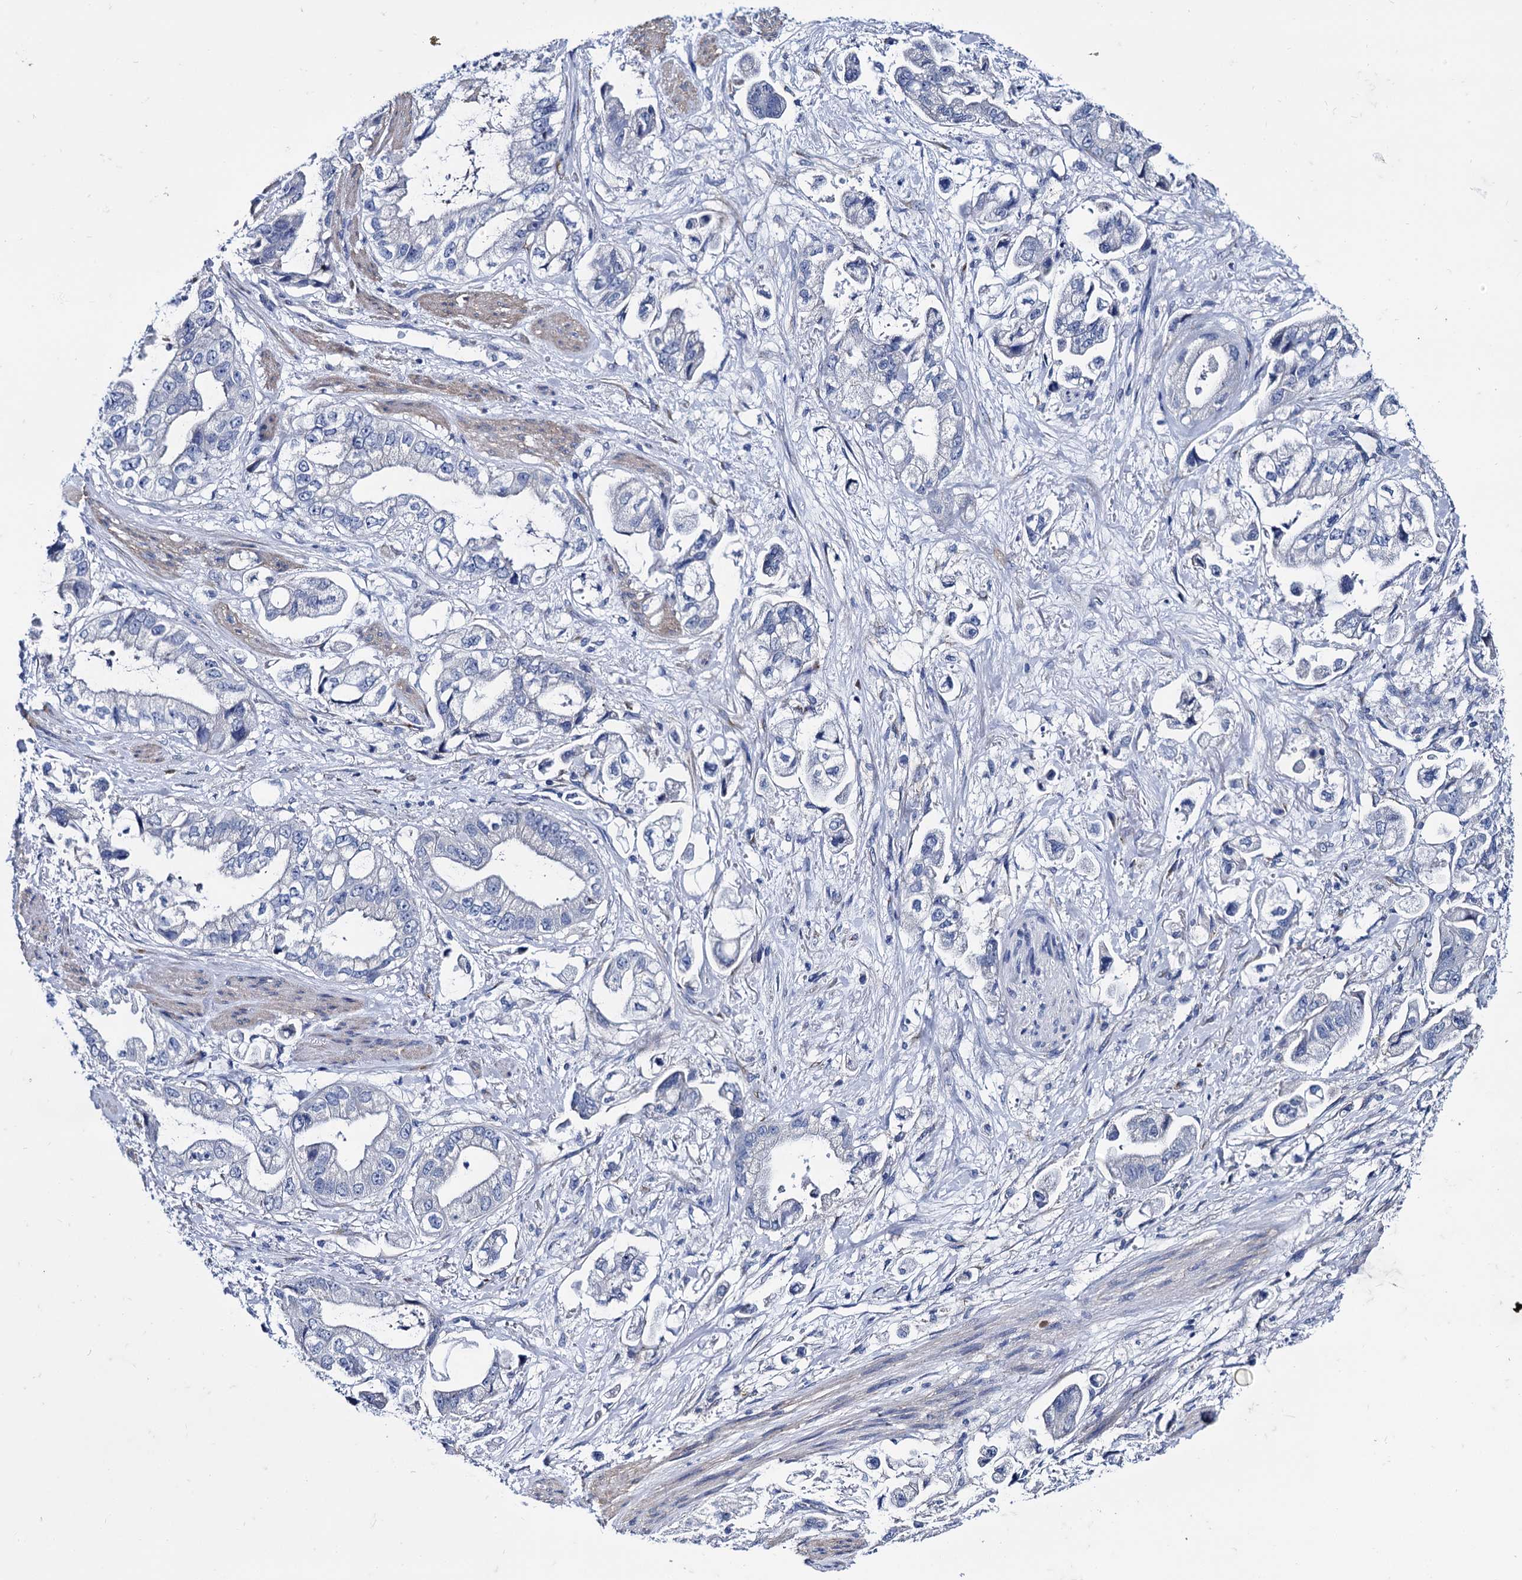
{"staining": {"intensity": "negative", "quantity": "none", "location": "none"}, "tissue": "stomach cancer", "cell_type": "Tumor cells", "image_type": "cancer", "snomed": [{"axis": "morphology", "description": "Adenocarcinoma, NOS"}, {"axis": "topography", "description": "Stomach"}], "caption": "The immunohistochemistry (IHC) image has no significant positivity in tumor cells of stomach cancer (adenocarcinoma) tissue. (DAB (3,3'-diaminobenzidine) immunohistochemistry (IHC), high magnification).", "gene": "FOXR2", "patient": {"sex": "male", "age": 62}}